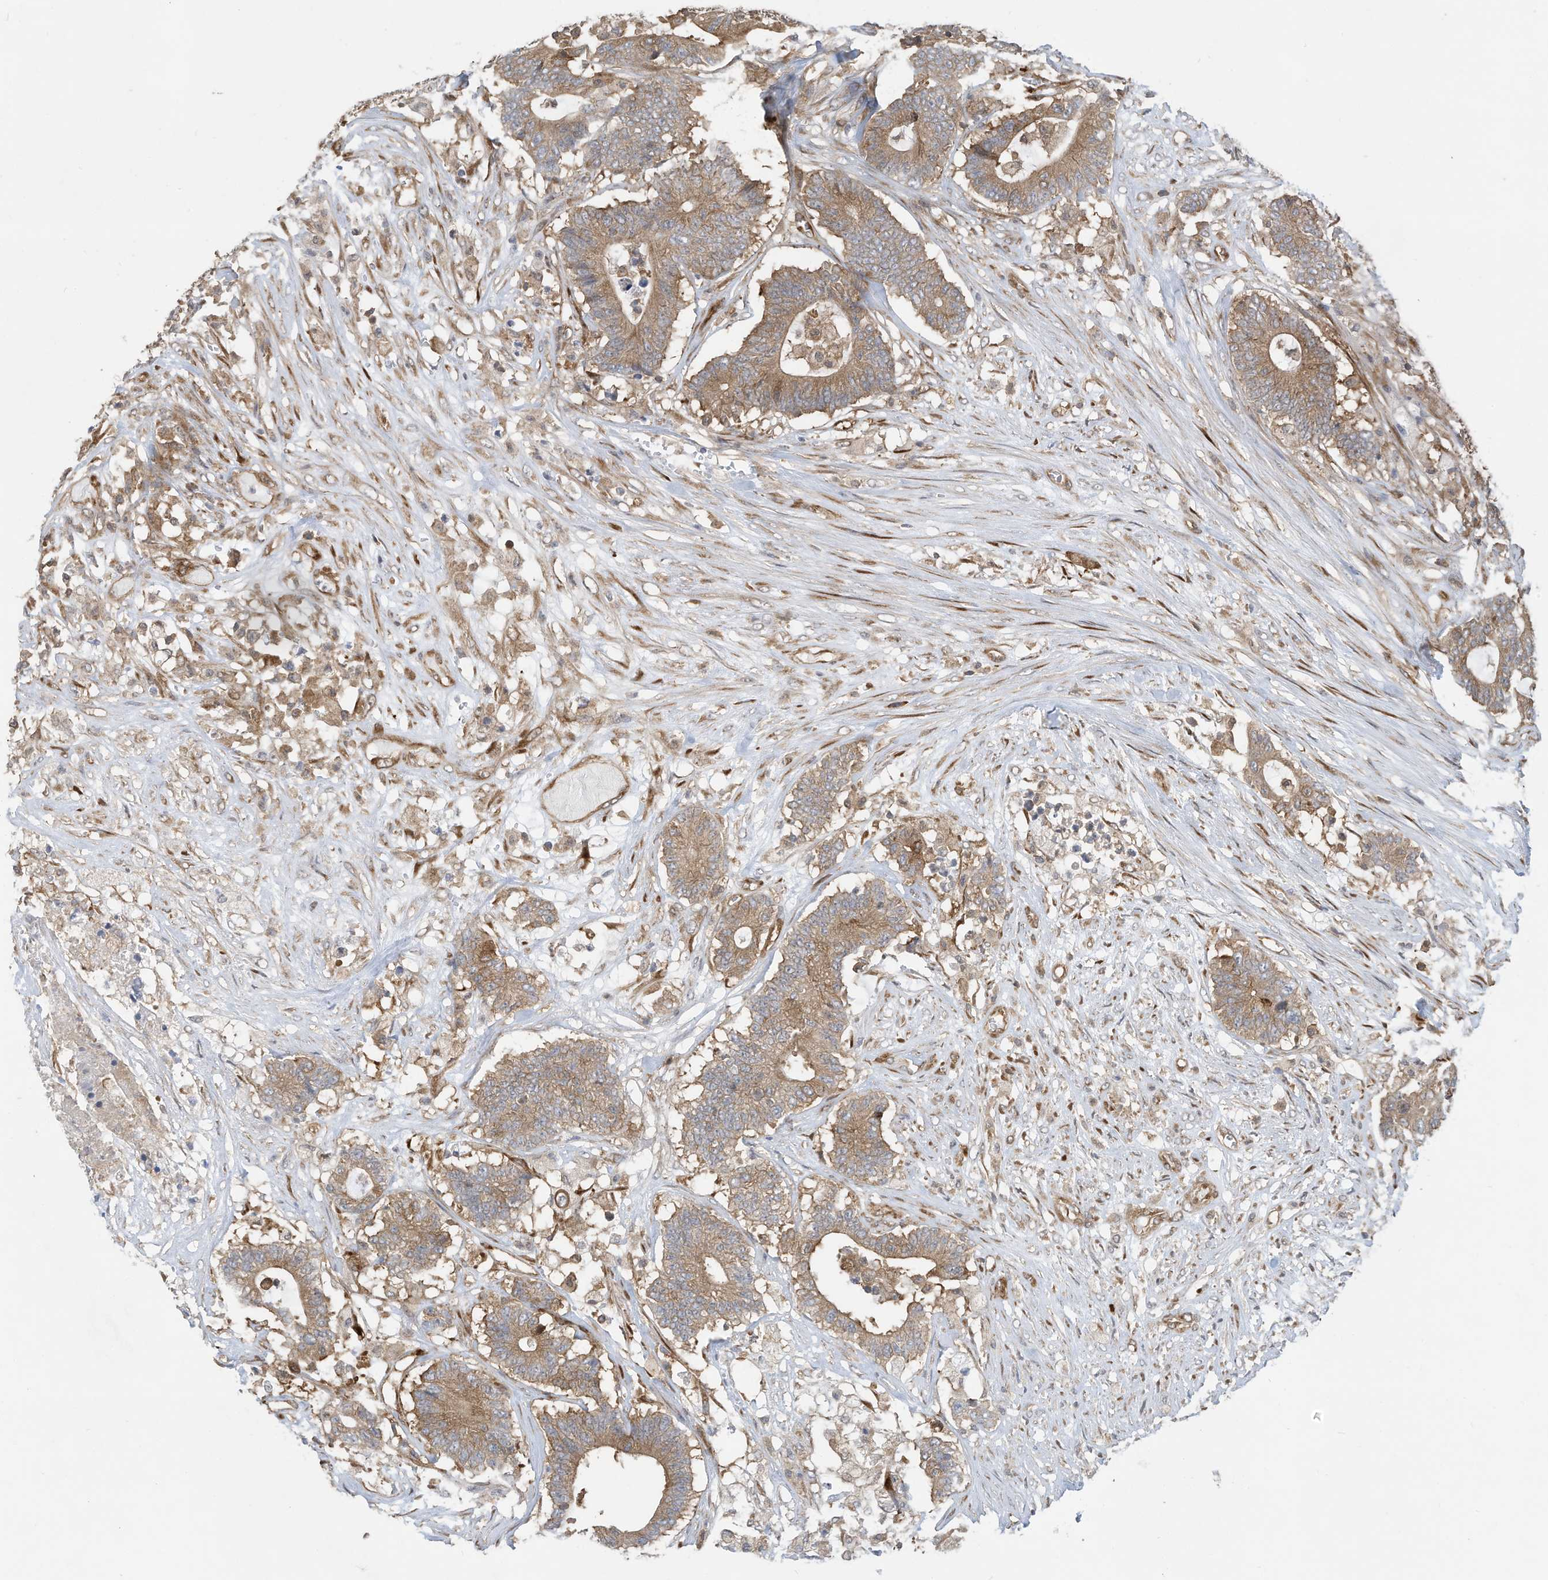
{"staining": {"intensity": "moderate", "quantity": ">75%", "location": "cytoplasmic/membranous"}, "tissue": "colorectal cancer", "cell_type": "Tumor cells", "image_type": "cancer", "snomed": [{"axis": "morphology", "description": "Adenocarcinoma, NOS"}, {"axis": "topography", "description": "Colon"}], "caption": "Tumor cells show moderate cytoplasmic/membranous staining in about >75% of cells in colorectal cancer (adenocarcinoma).", "gene": "USE1", "patient": {"sex": "female", "age": 84}}